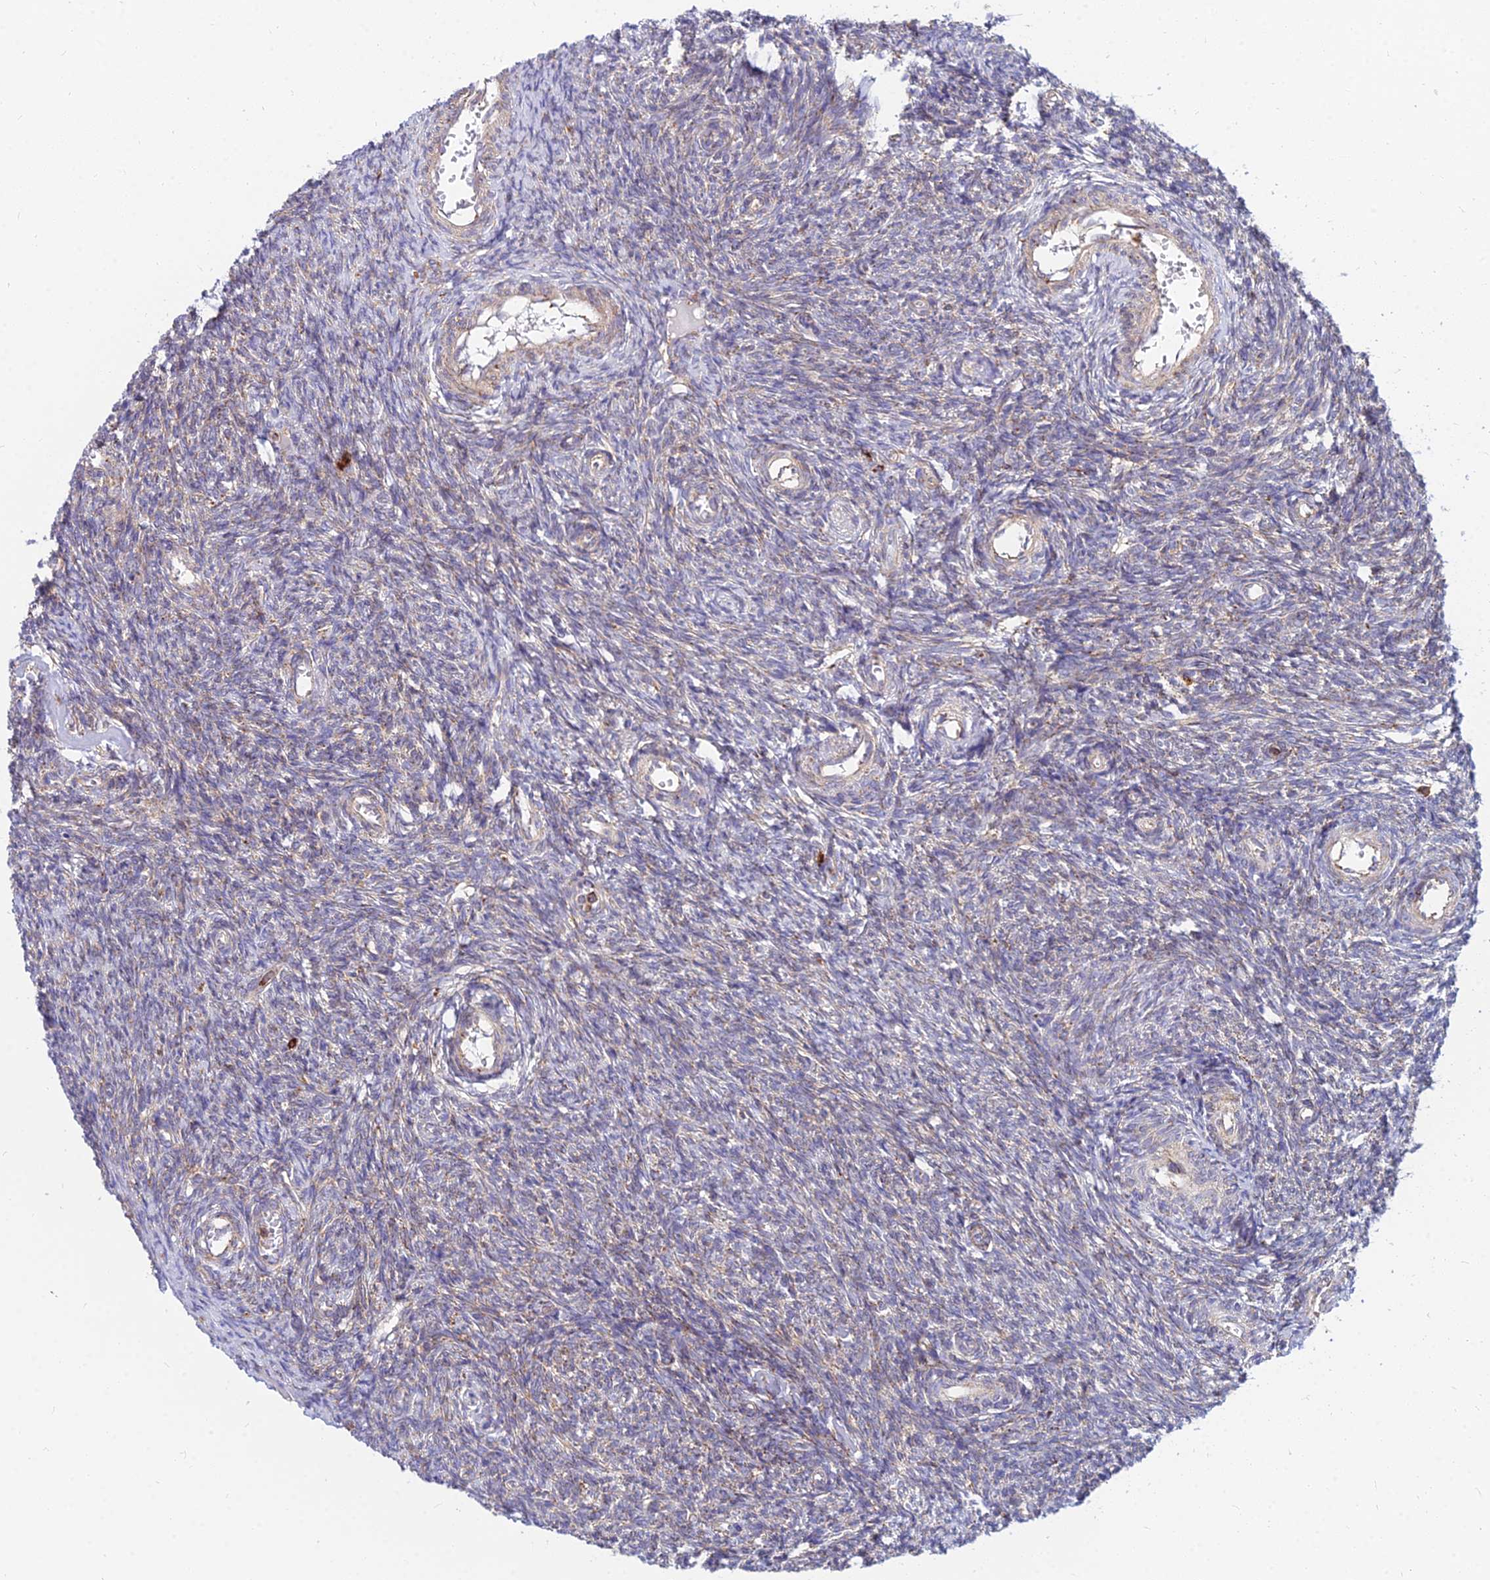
{"staining": {"intensity": "weak", "quantity": "<25%", "location": "cytoplasmic/membranous"}, "tissue": "ovary", "cell_type": "Ovarian stroma cells", "image_type": "normal", "snomed": [{"axis": "morphology", "description": "Normal tissue, NOS"}, {"axis": "topography", "description": "Ovary"}], "caption": "A micrograph of ovary stained for a protein displays no brown staining in ovarian stroma cells. (Stains: DAB (3,3'-diaminobenzidine) immunohistochemistry (IHC) with hematoxylin counter stain, Microscopy: brightfield microscopy at high magnification).", "gene": "CCT6A", "patient": {"sex": "female", "age": 44}}